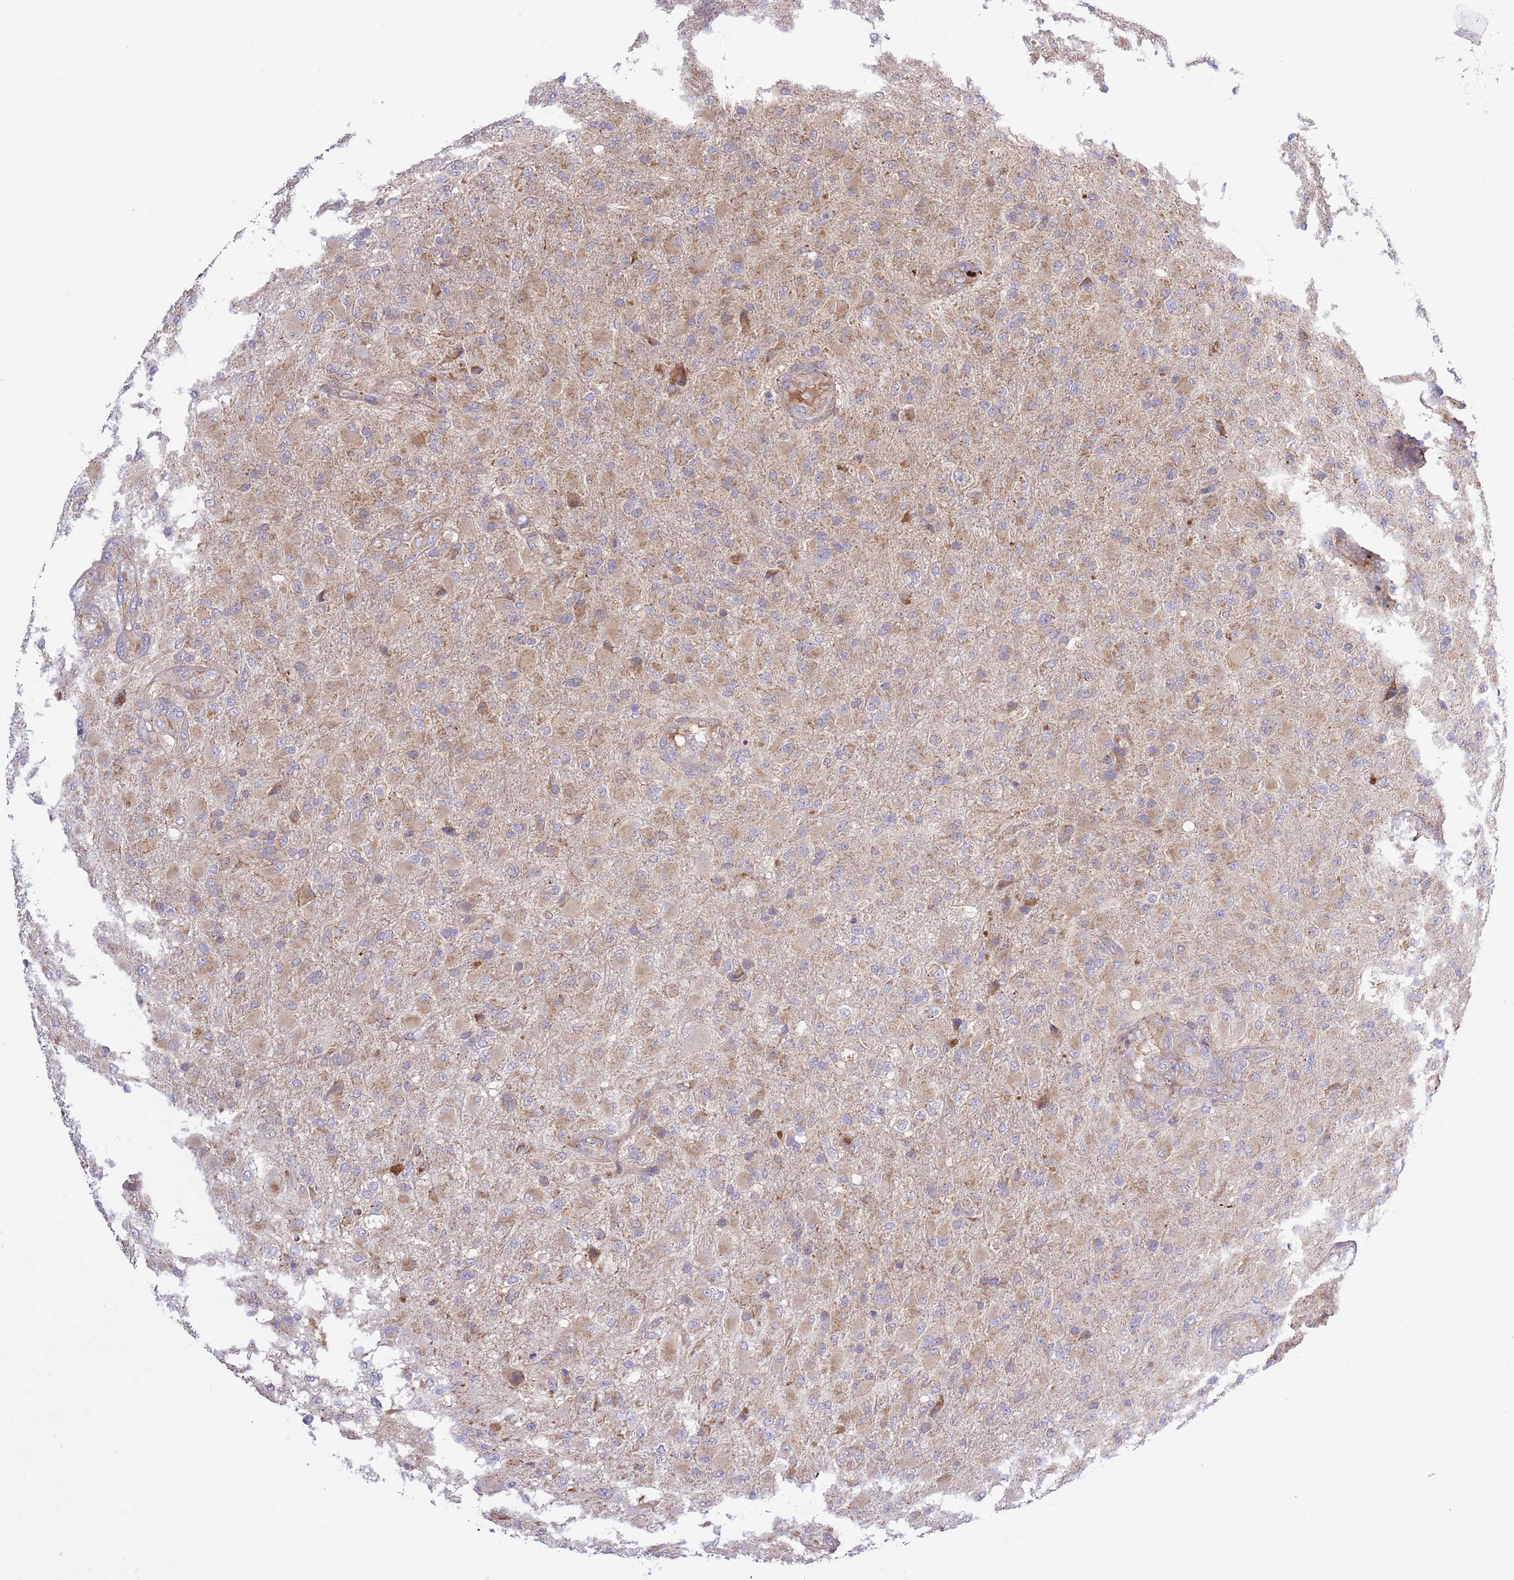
{"staining": {"intensity": "weak", "quantity": ">75%", "location": "cytoplasmic/membranous"}, "tissue": "glioma", "cell_type": "Tumor cells", "image_type": "cancer", "snomed": [{"axis": "morphology", "description": "Glioma, malignant, Low grade"}, {"axis": "topography", "description": "Brain"}], "caption": "Glioma stained with DAB IHC shows low levels of weak cytoplasmic/membranous staining in approximately >75% of tumor cells.", "gene": "ATP13A2", "patient": {"sex": "male", "age": 65}}